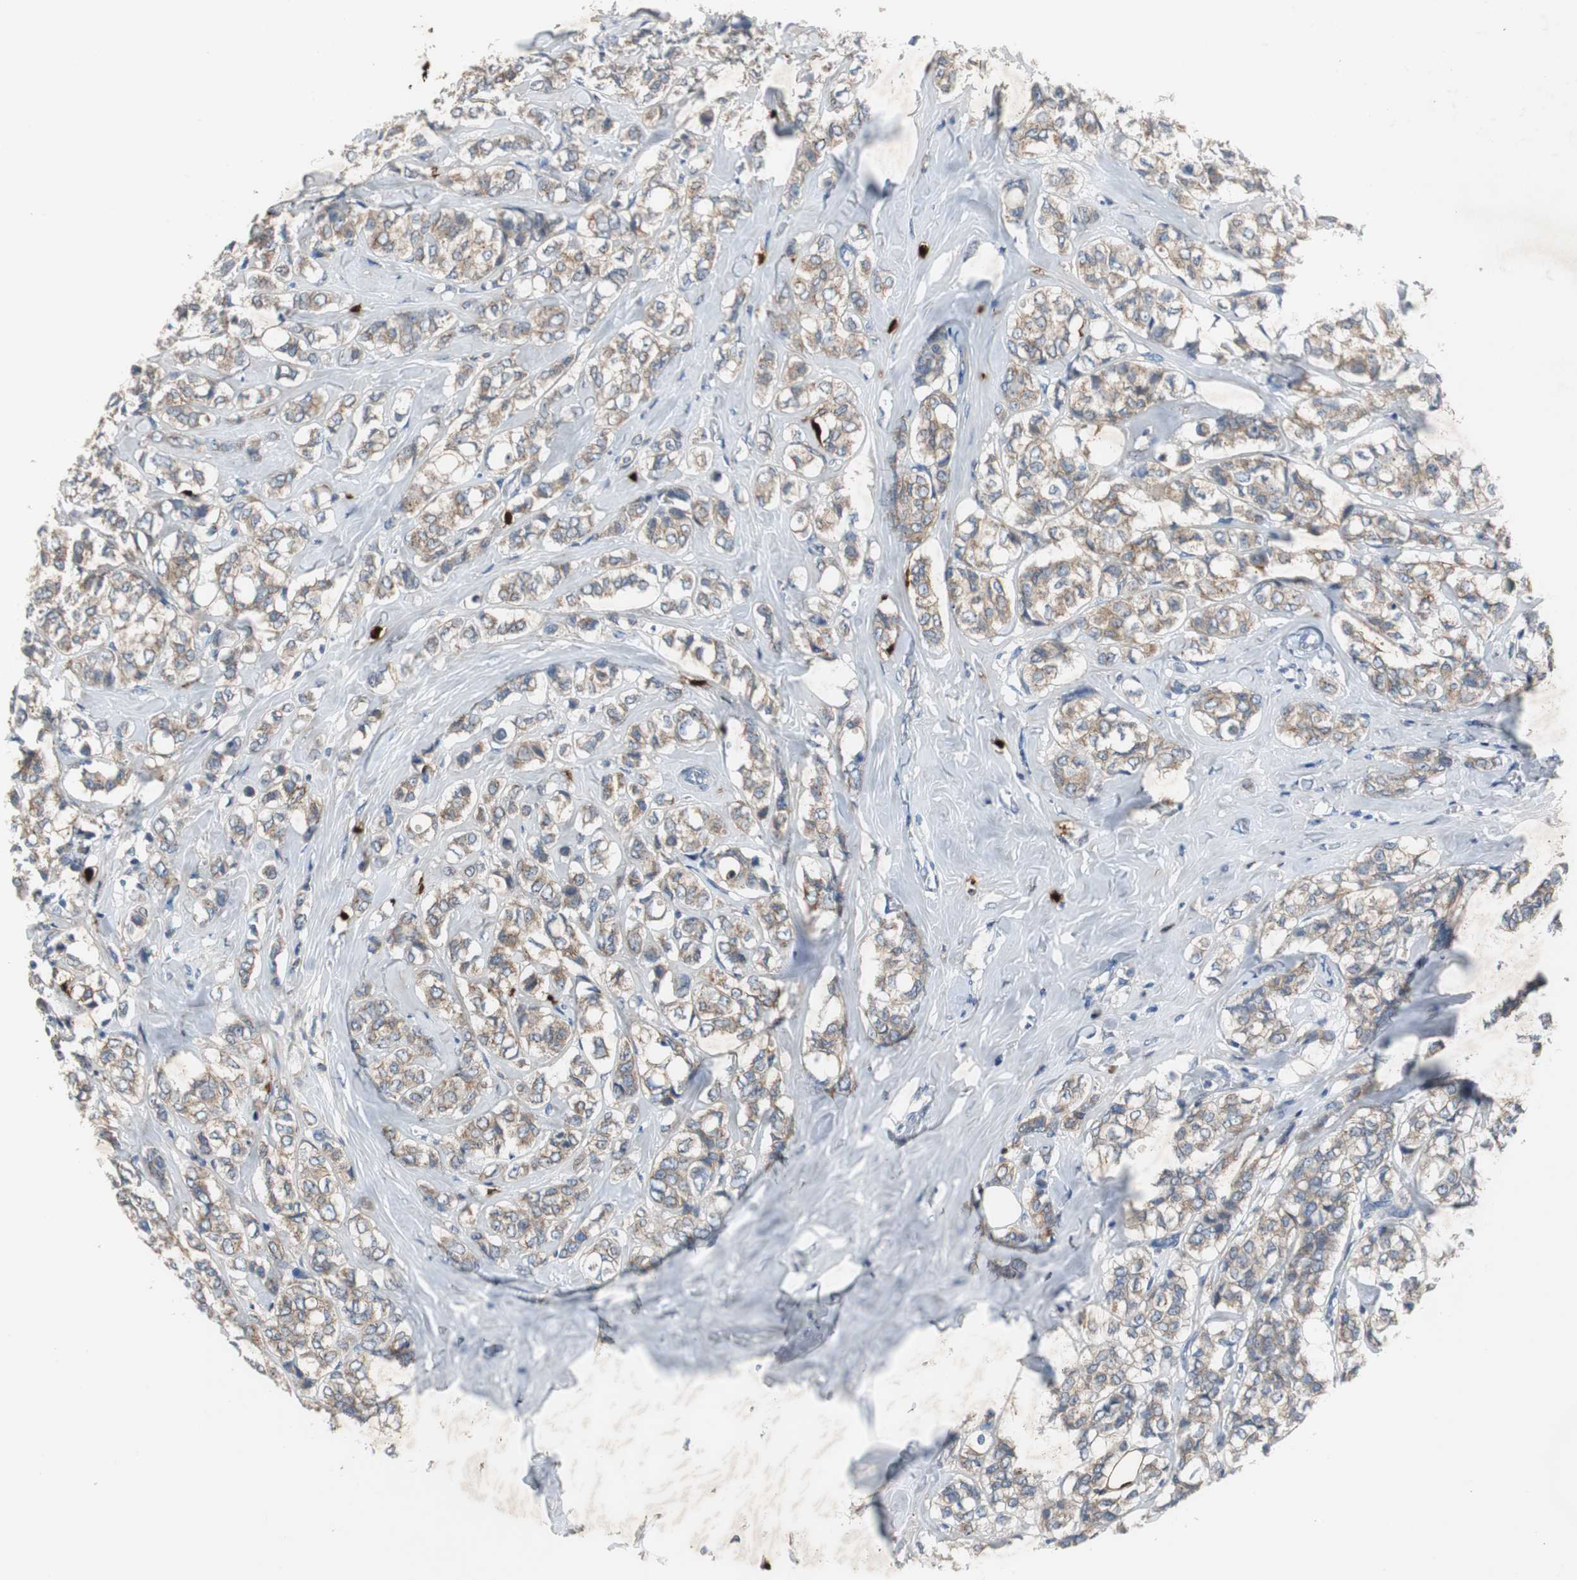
{"staining": {"intensity": "moderate", "quantity": ">75%", "location": "cytoplasmic/membranous"}, "tissue": "breast cancer", "cell_type": "Tumor cells", "image_type": "cancer", "snomed": [{"axis": "morphology", "description": "Lobular carcinoma"}, {"axis": "topography", "description": "Breast"}], "caption": "Immunohistochemical staining of human breast cancer (lobular carcinoma) shows medium levels of moderate cytoplasmic/membranous protein expression in about >75% of tumor cells.", "gene": "CALB2", "patient": {"sex": "female", "age": 60}}